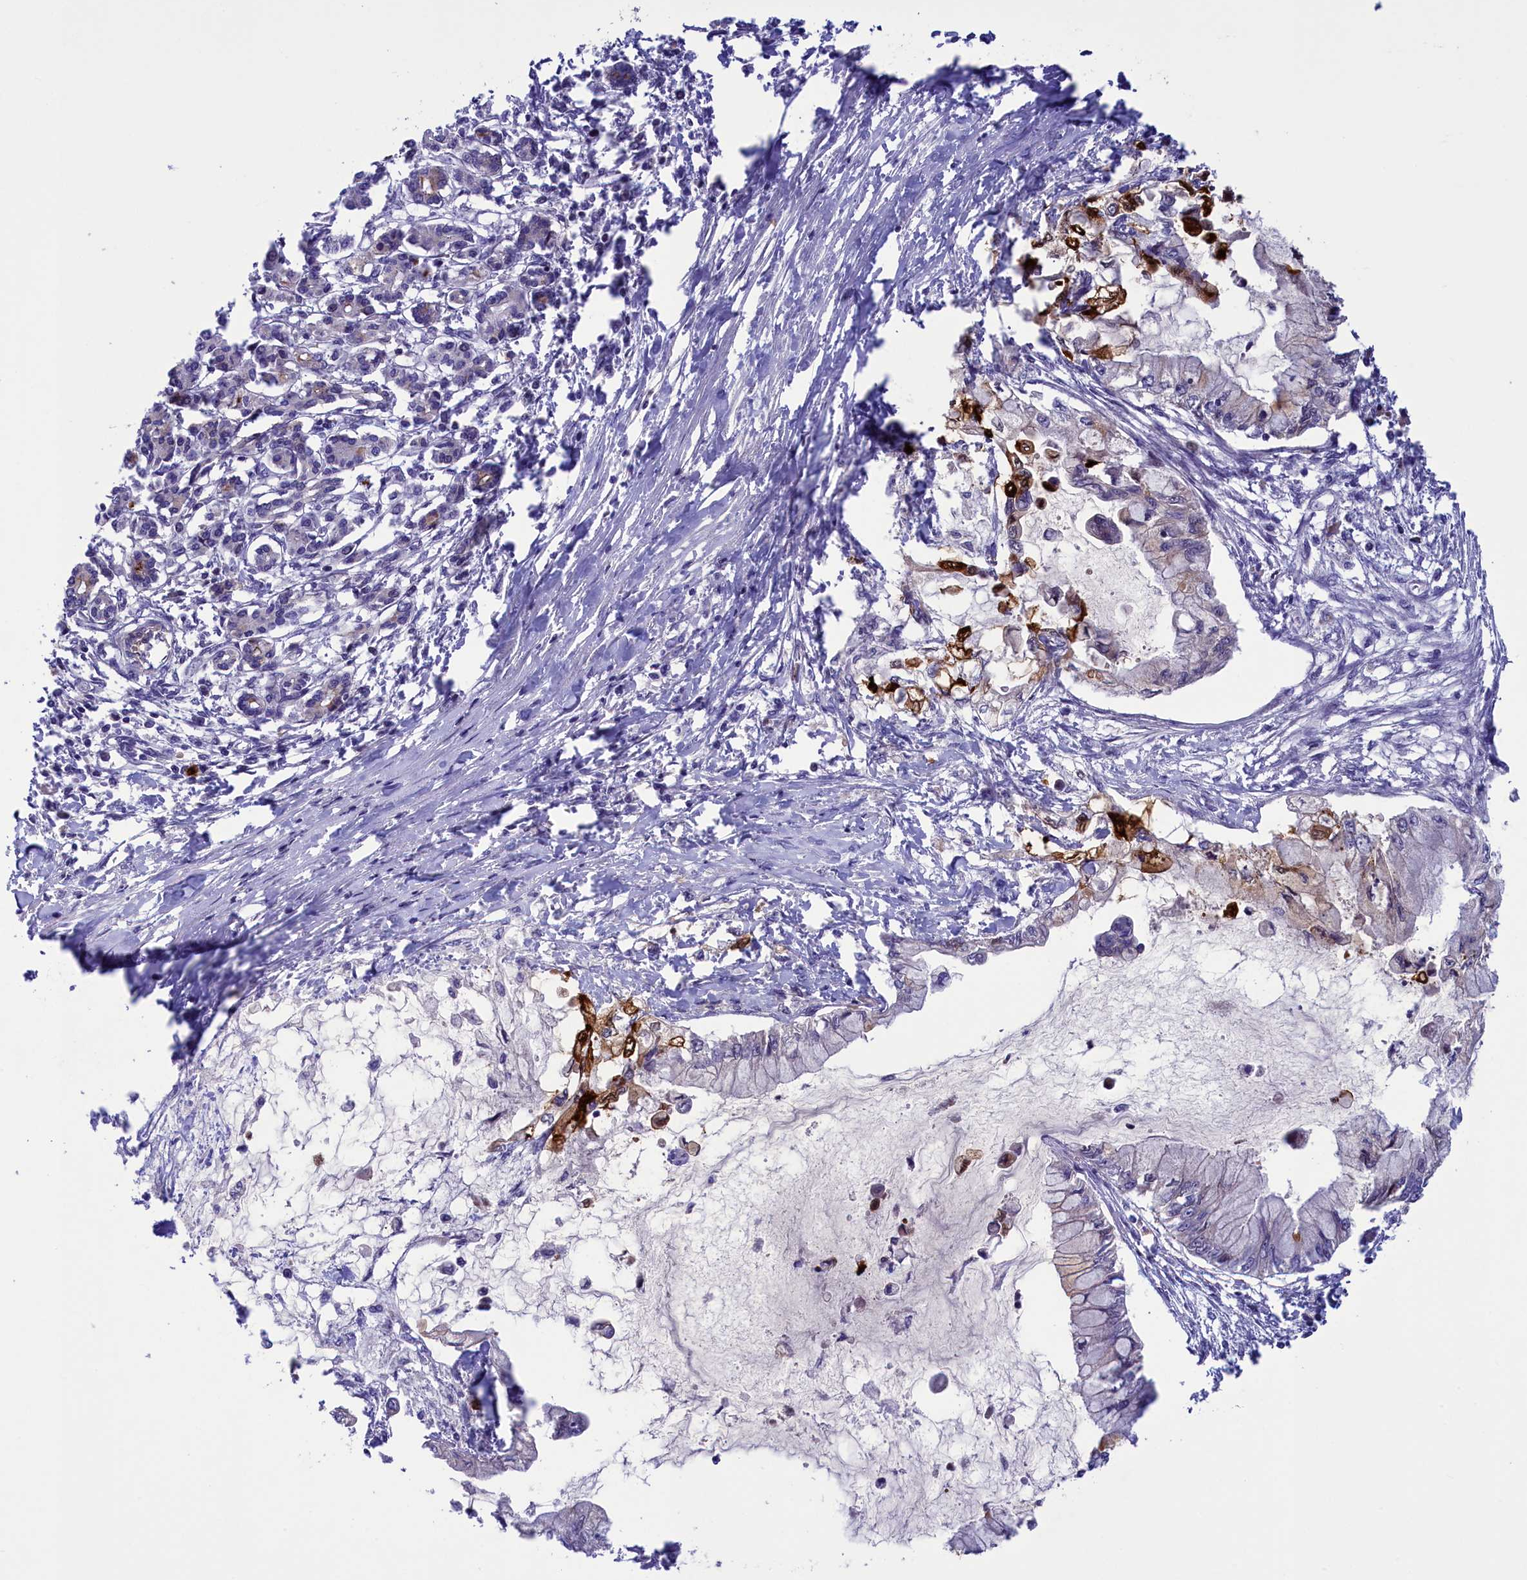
{"staining": {"intensity": "moderate", "quantity": "<25%", "location": "cytoplasmic/membranous"}, "tissue": "pancreatic cancer", "cell_type": "Tumor cells", "image_type": "cancer", "snomed": [{"axis": "morphology", "description": "Adenocarcinoma, NOS"}, {"axis": "topography", "description": "Pancreas"}], "caption": "Immunohistochemistry (IHC) photomicrograph of human adenocarcinoma (pancreatic) stained for a protein (brown), which shows low levels of moderate cytoplasmic/membranous positivity in approximately <25% of tumor cells.", "gene": "LOXL1", "patient": {"sex": "male", "age": 48}}